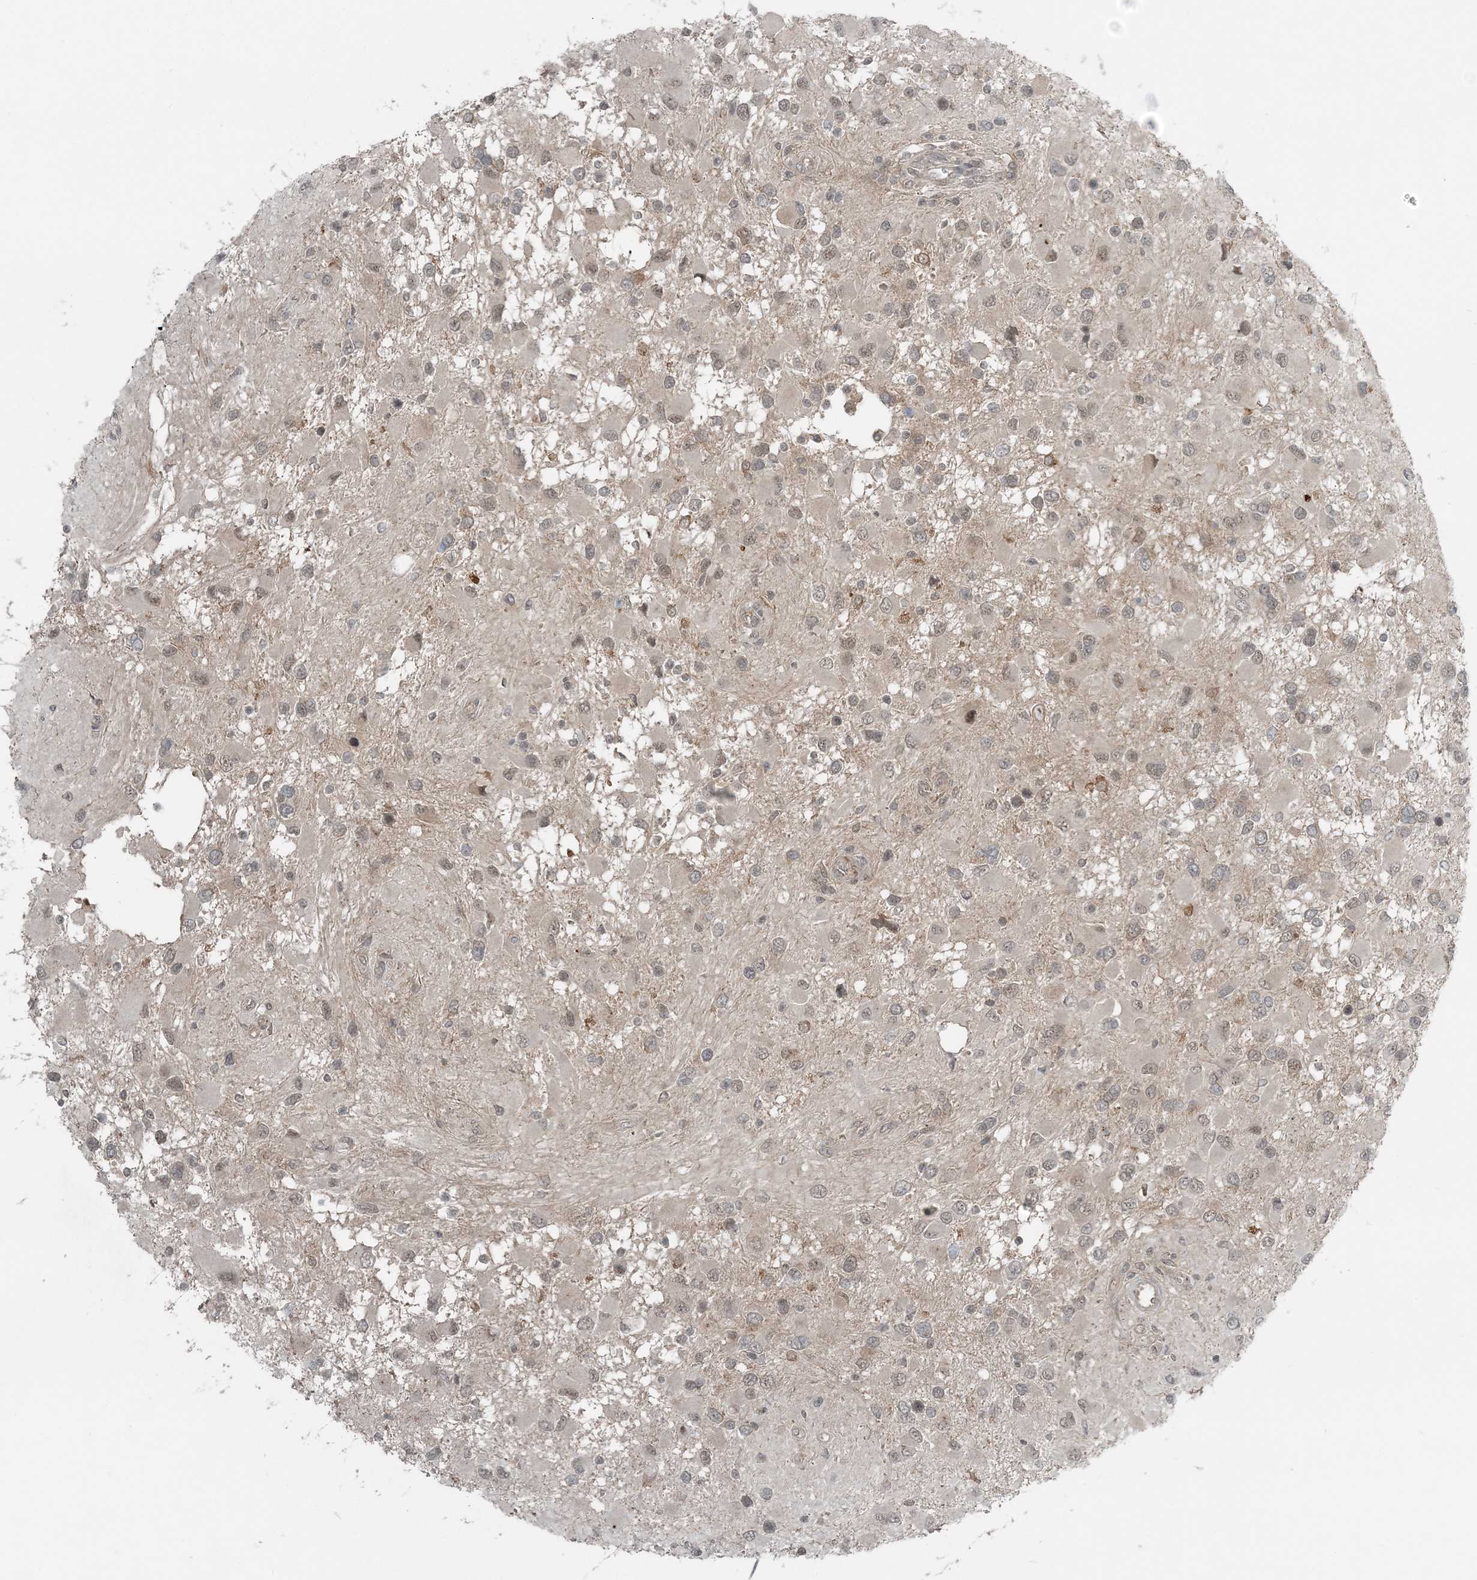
{"staining": {"intensity": "moderate", "quantity": "<25%", "location": "cytoplasmic/membranous"}, "tissue": "glioma", "cell_type": "Tumor cells", "image_type": "cancer", "snomed": [{"axis": "morphology", "description": "Glioma, malignant, High grade"}, {"axis": "topography", "description": "Brain"}], "caption": "Protein staining exhibits moderate cytoplasmic/membranous expression in approximately <25% of tumor cells in high-grade glioma (malignant). (DAB (3,3'-diaminobenzidine) = brown stain, brightfield microscopy at high magnification).", "gene": "ATP11A", "patient": {"sex": "male", "age": 53}}